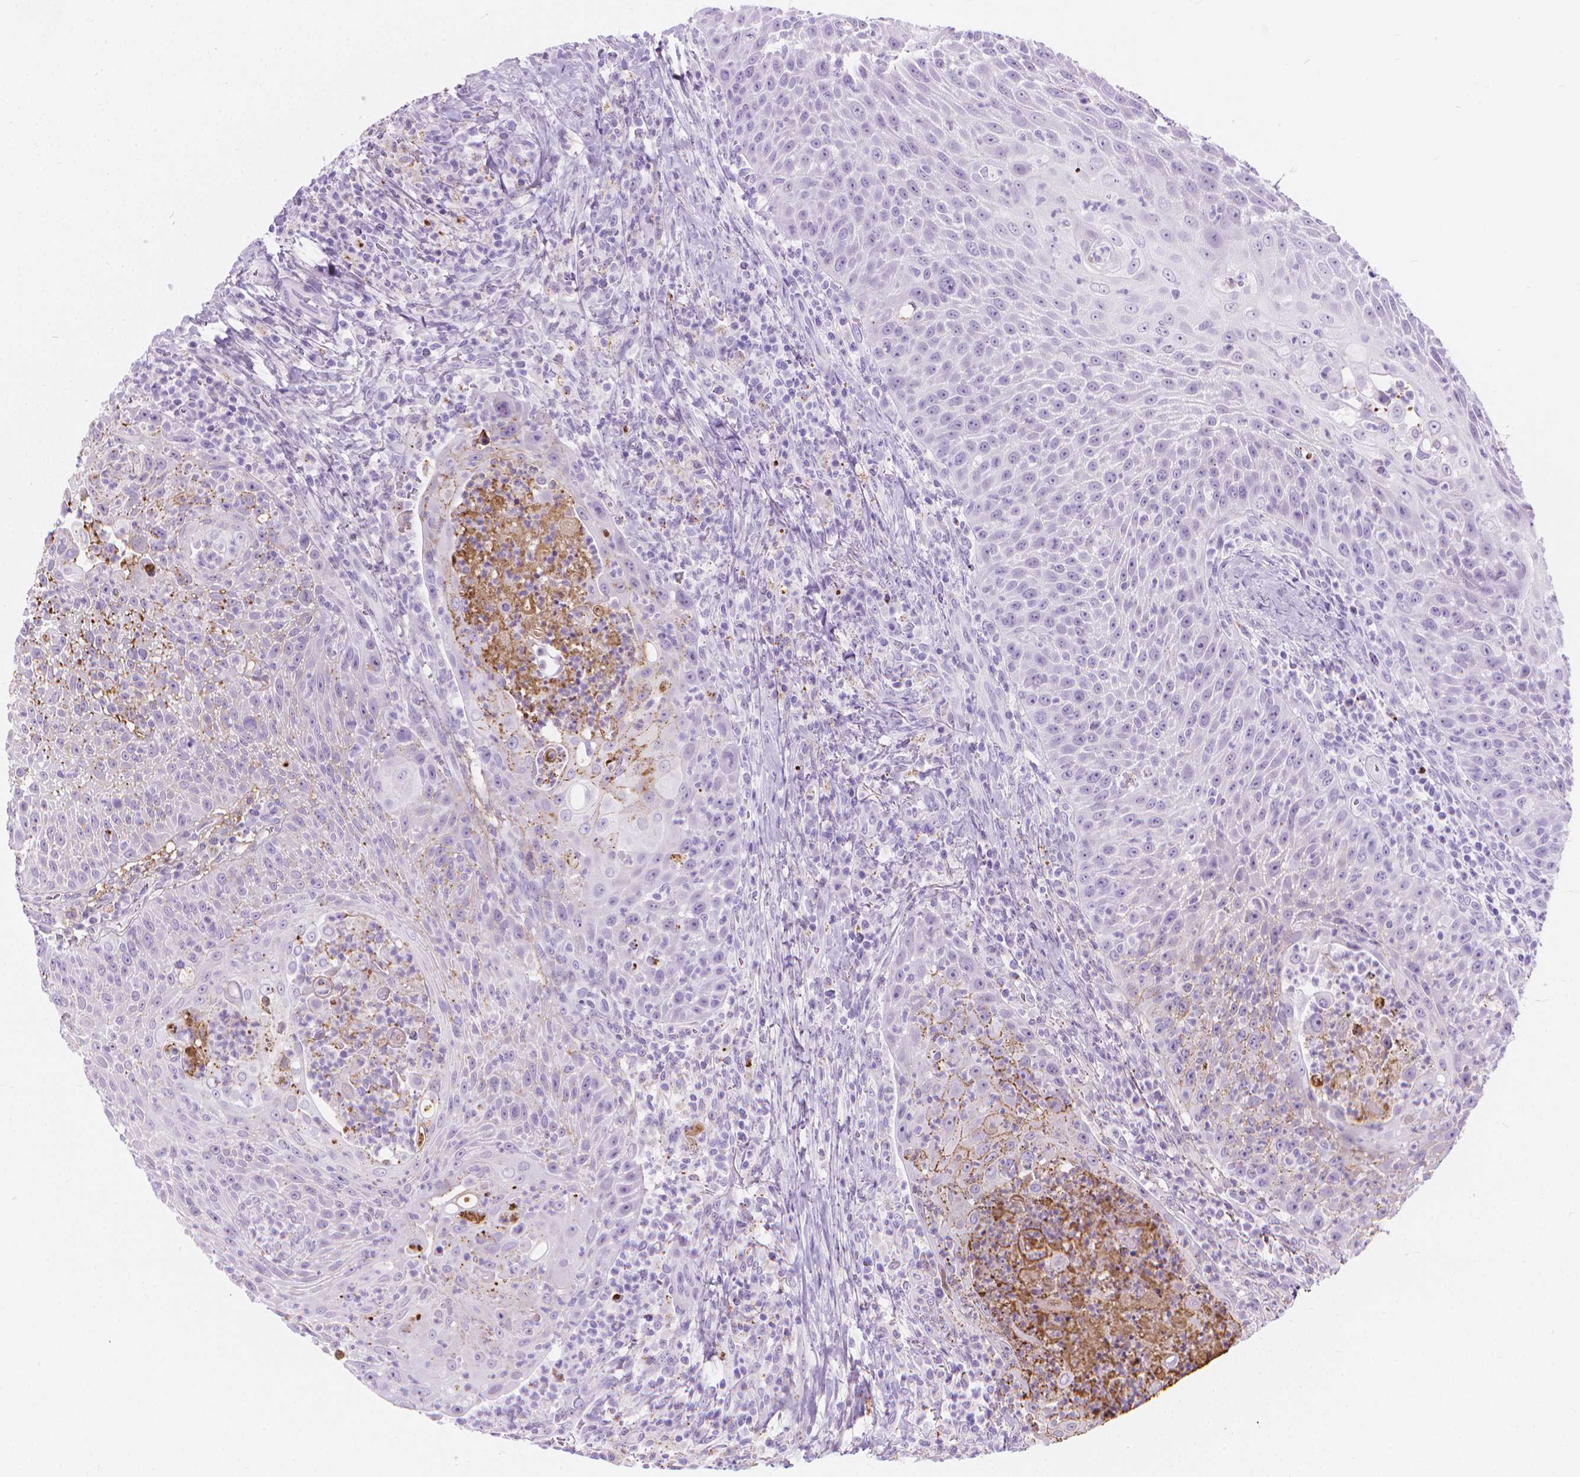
{"staining": {"intensity": "negative", "quantity": "none", "location": "none"}, "tissue": "head and neck cancer", "cell_type": "Tumor cells", "image_type": "cancer", "snomed": [{"axis": "morphology", "description": "Squamous cell carcinoma, NOS"}, {"axis": "topography", "description": "Head-Neck"}], "caption": "Tumor cells show no significant protein positivity in head and neck cancer.", "gene": "CFAP52", "patient": {"sex": "male", "age": 69}}